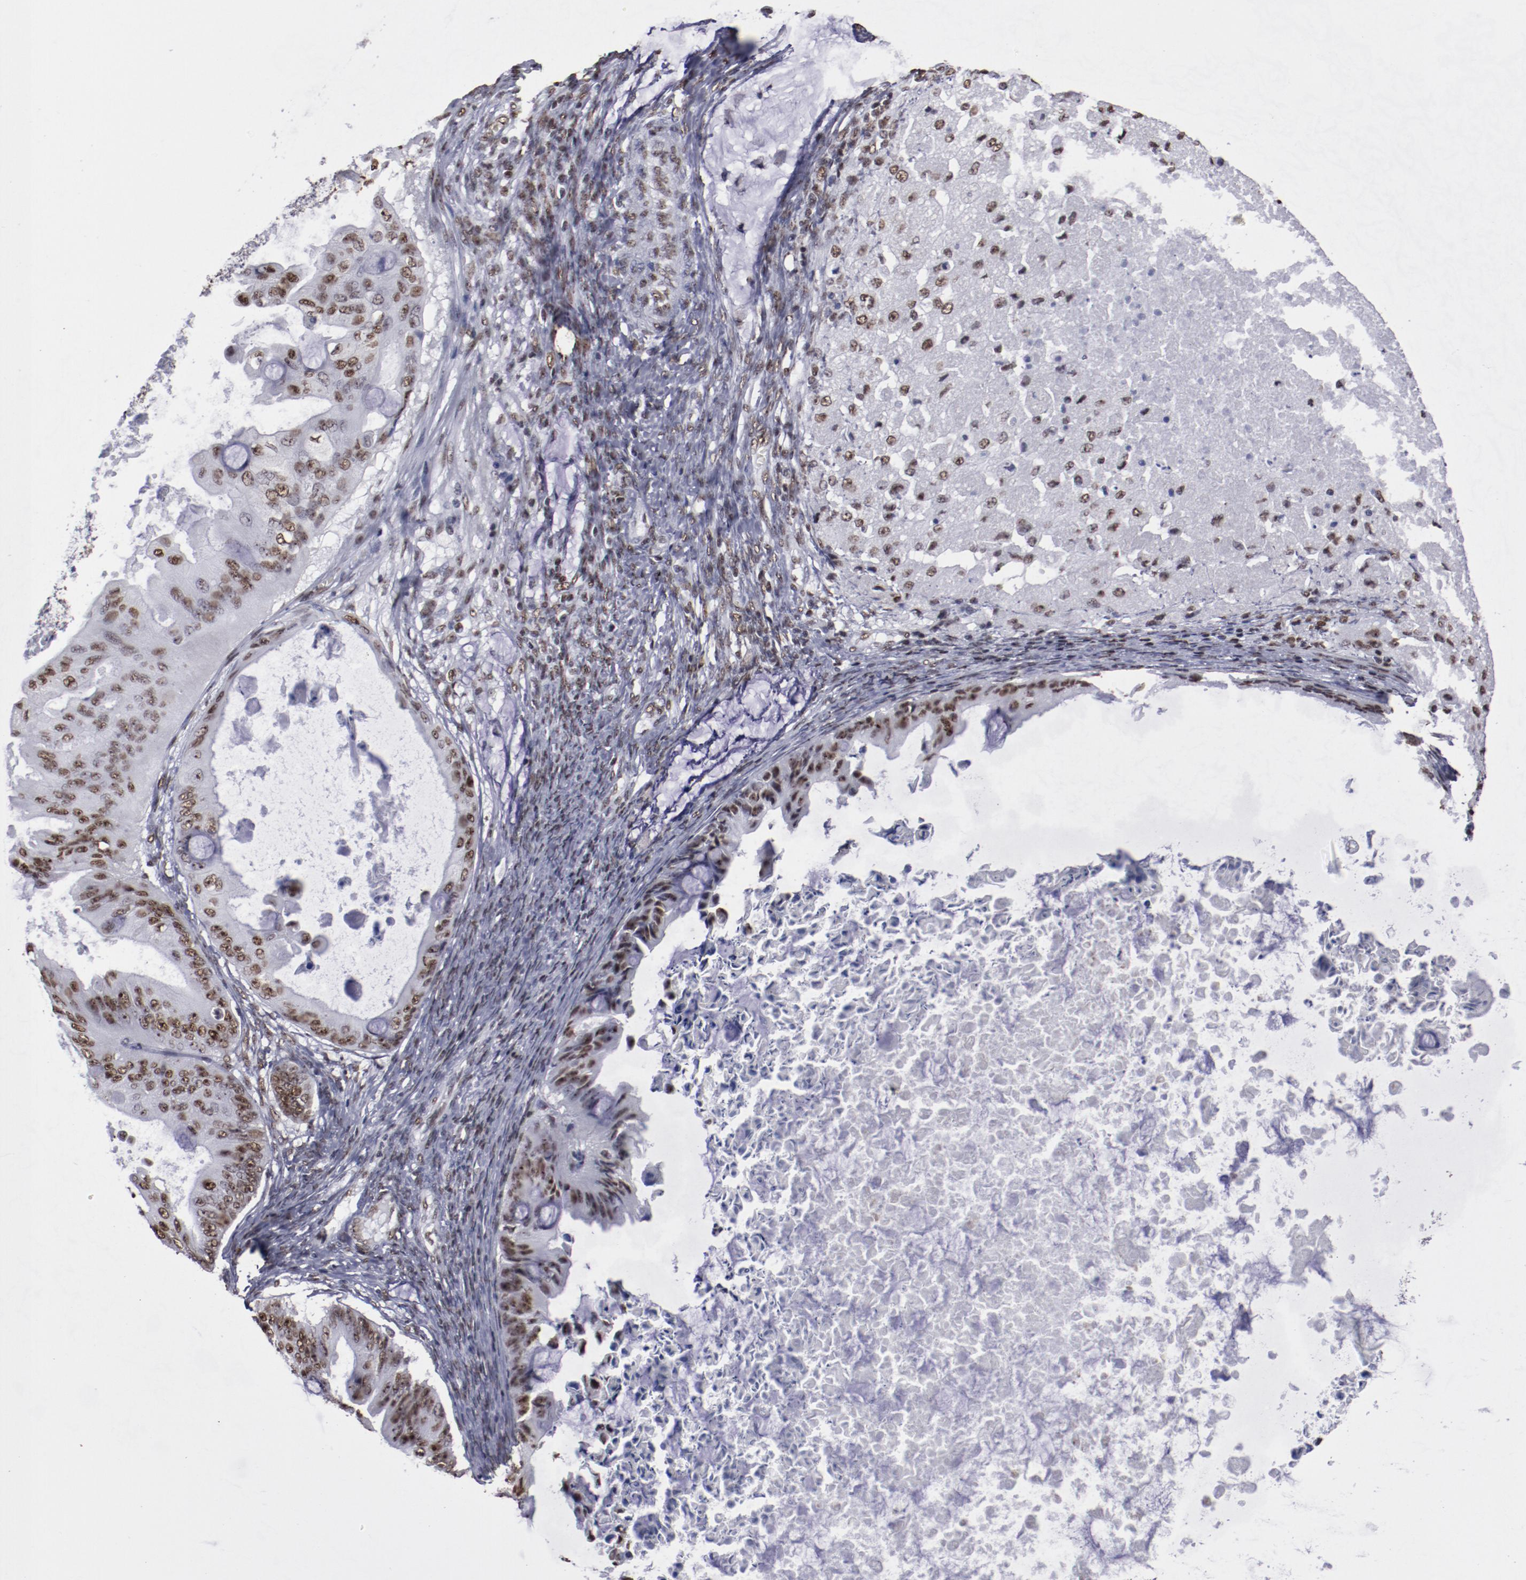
{"staining": {"intensity": "moderate", "quantity": ">75%", "location": "nuclear"}, "tissue": "ovarian cancer", "cell_type": "Tumor cells", "image_type": "cancer", "snomed": [{"axis": "morphology", "description": "Cystadenocarcinoma, mucinous, NOS"}, {"axis": "topography", "description": "Ovary"}], "caption": "Ovarian mucinous cystadenocarcinoma tissue exhibits moderate nuclear expression in about >75% of tumor cells", "gene": "HNRNPA2B1", "patient": {"sex": "female", "age": 37}}